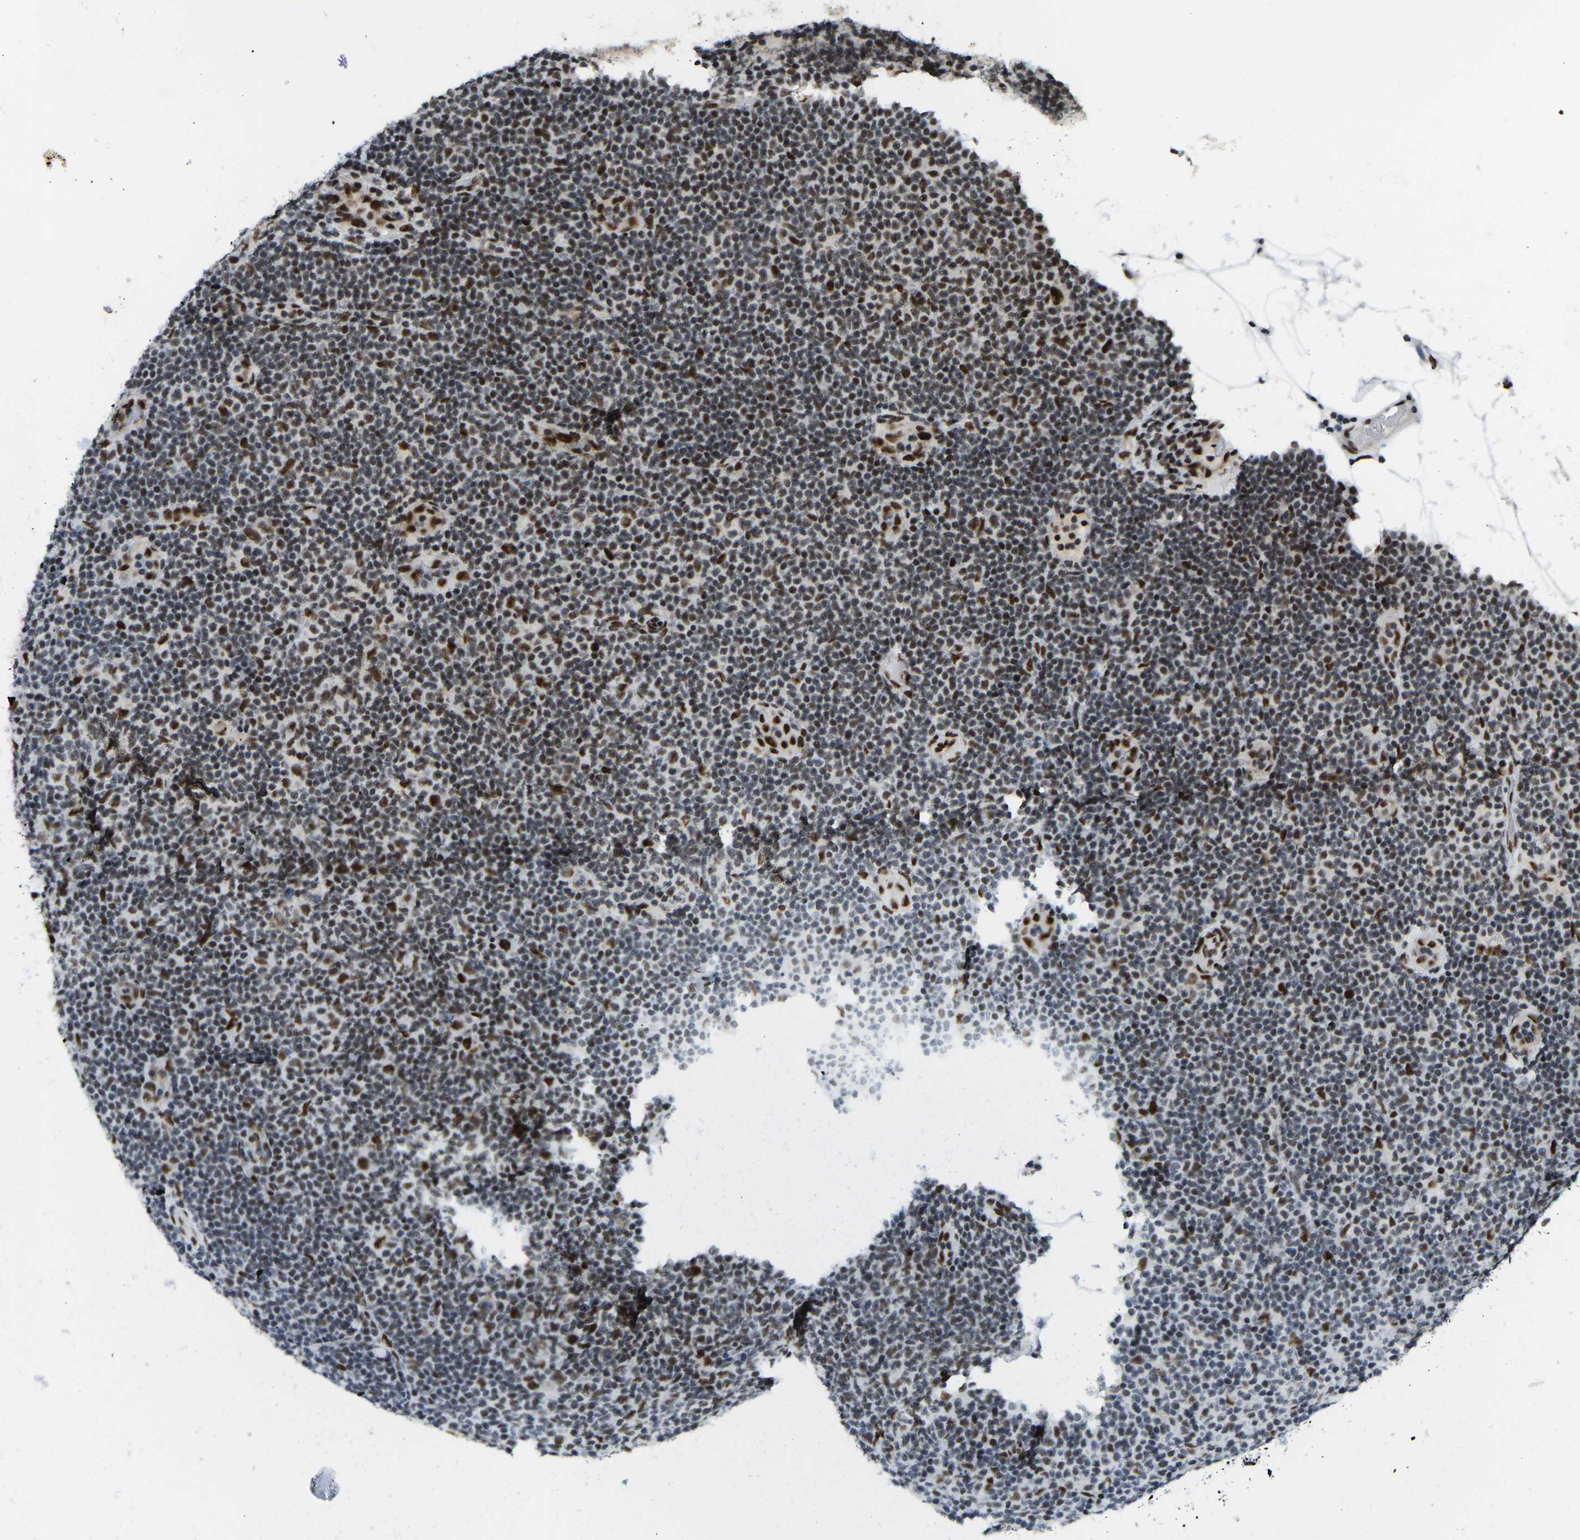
{"staining": {"intensity": "strong", "quantity": "25%-75%", "location": "nuclear"}, "tissue": "lymphoma", "cell_type": "Tumor cells", "image_type": "cancer", "snomed": [{"axis": "morphology", "description": "Malignant lymphoma, non-Hodgkin's type, Low grade"}, {"axis": "topography", "description": "Lymph node"}], "caption": "Immunohistochemical staining of human lymphoma demonstrates strong nuclear protein positivity in approximately 25%-75% of tumor cells.", "gene": "FOXK1", "patient": {"sex": "male", "age": 66}}